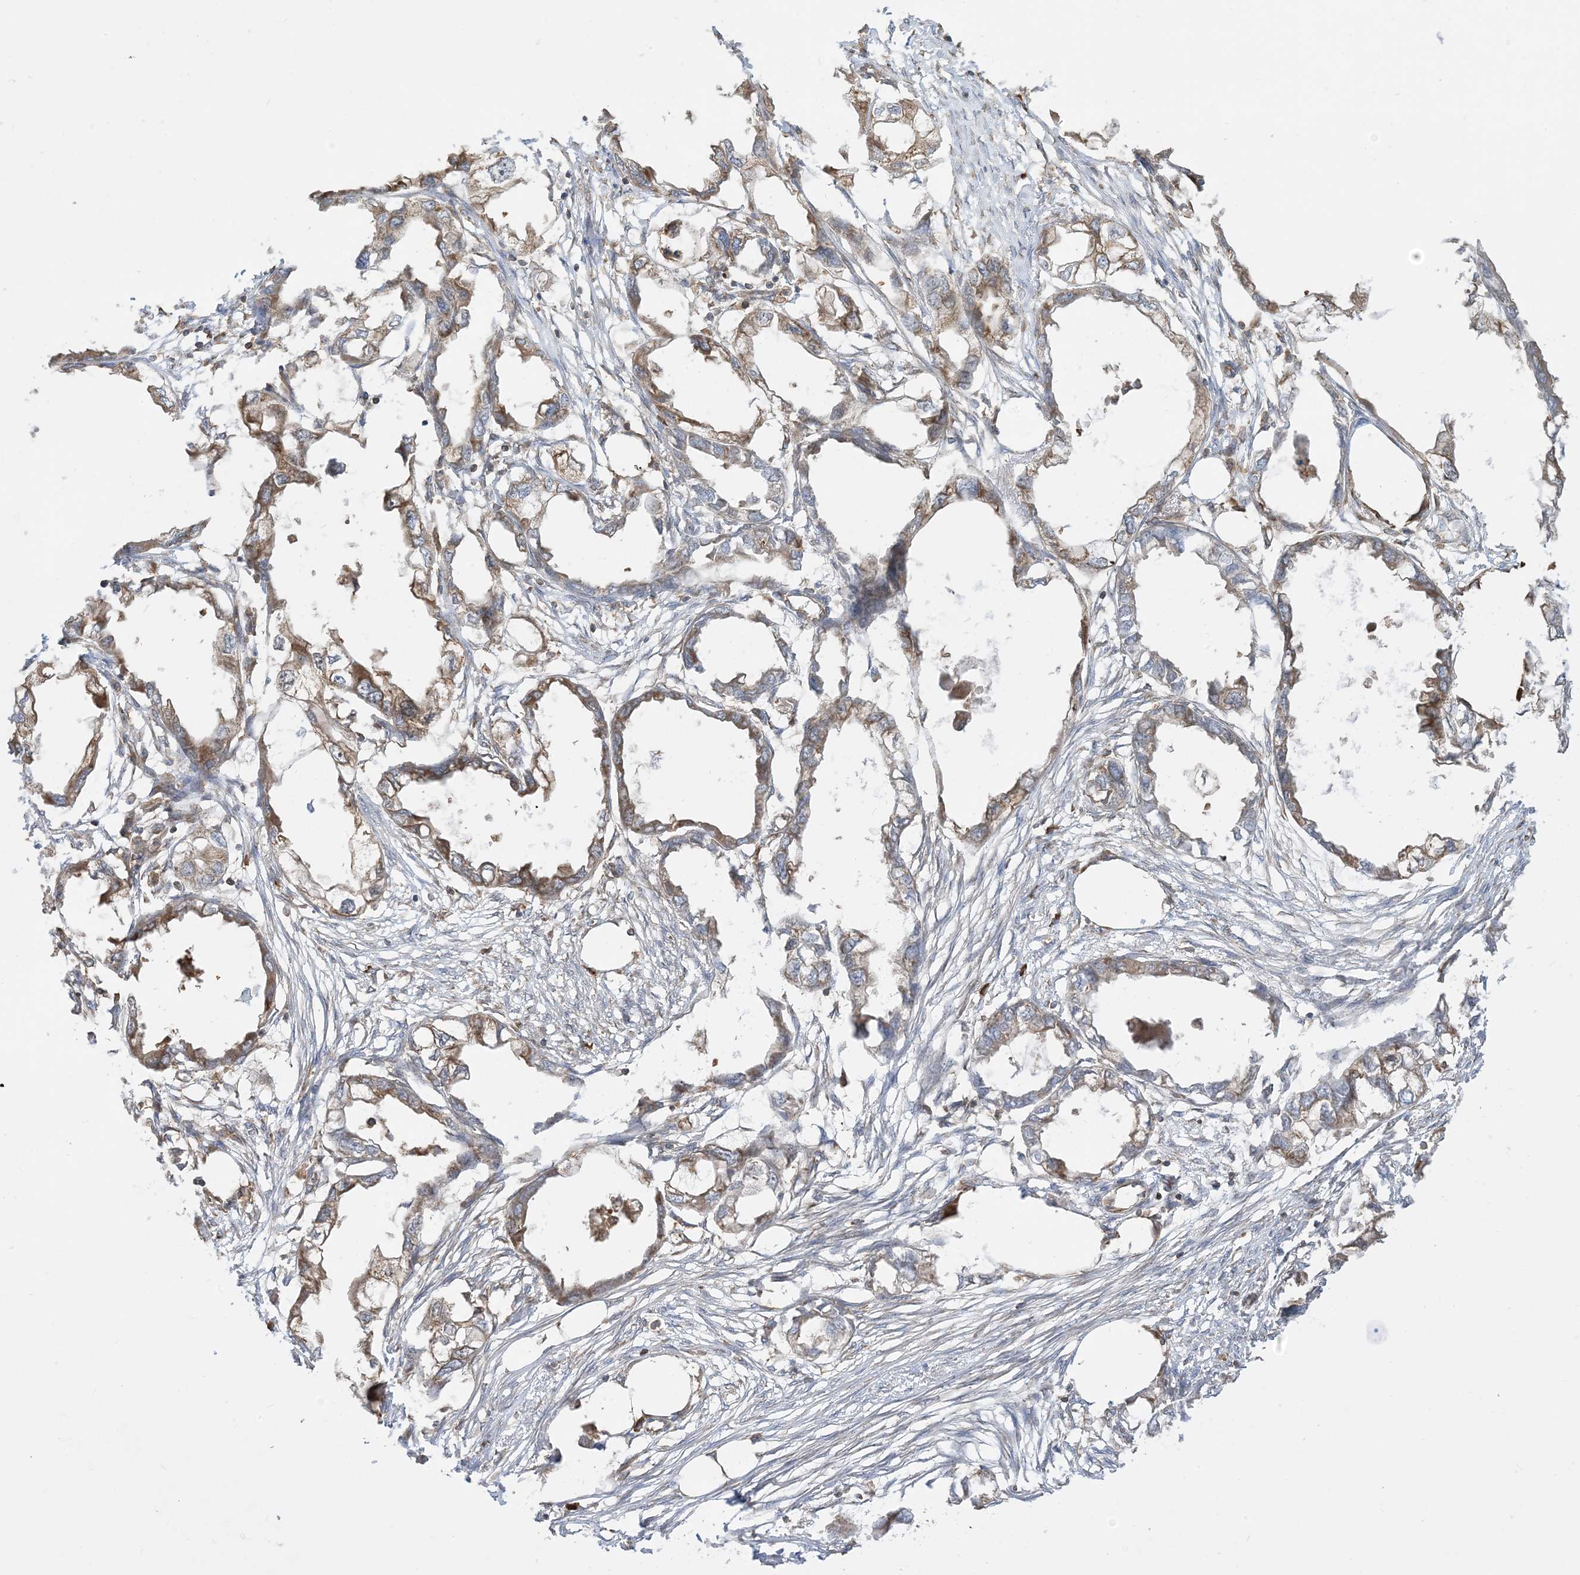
{"staining": {"intensity": "moderate", "quantity": "25%-75%", "location": "cytoplasmic/membranous"}, "tissue": "endometrial cancer", "cell_type": "Tumor cells", "image_type": "cancer", "snomed": [{"axis": "morphology", "description": "Adenocarcinoma, NOS"}, {"axis": "morphology", "description": "Adenocarcinoma, metastatic, NOS"}, {"axis": "topography", "description": "Adipose tissue"}, {"axis": "topography", "description": "Endometrium"}], "caption": "Tumor cells show medium levels of moderate cytoplasmic/membranous expression in about 25%-75% of cells in human endometrial cancer.", "gene": "SRP72", "patient": {"sex": "female", "age": 67}}